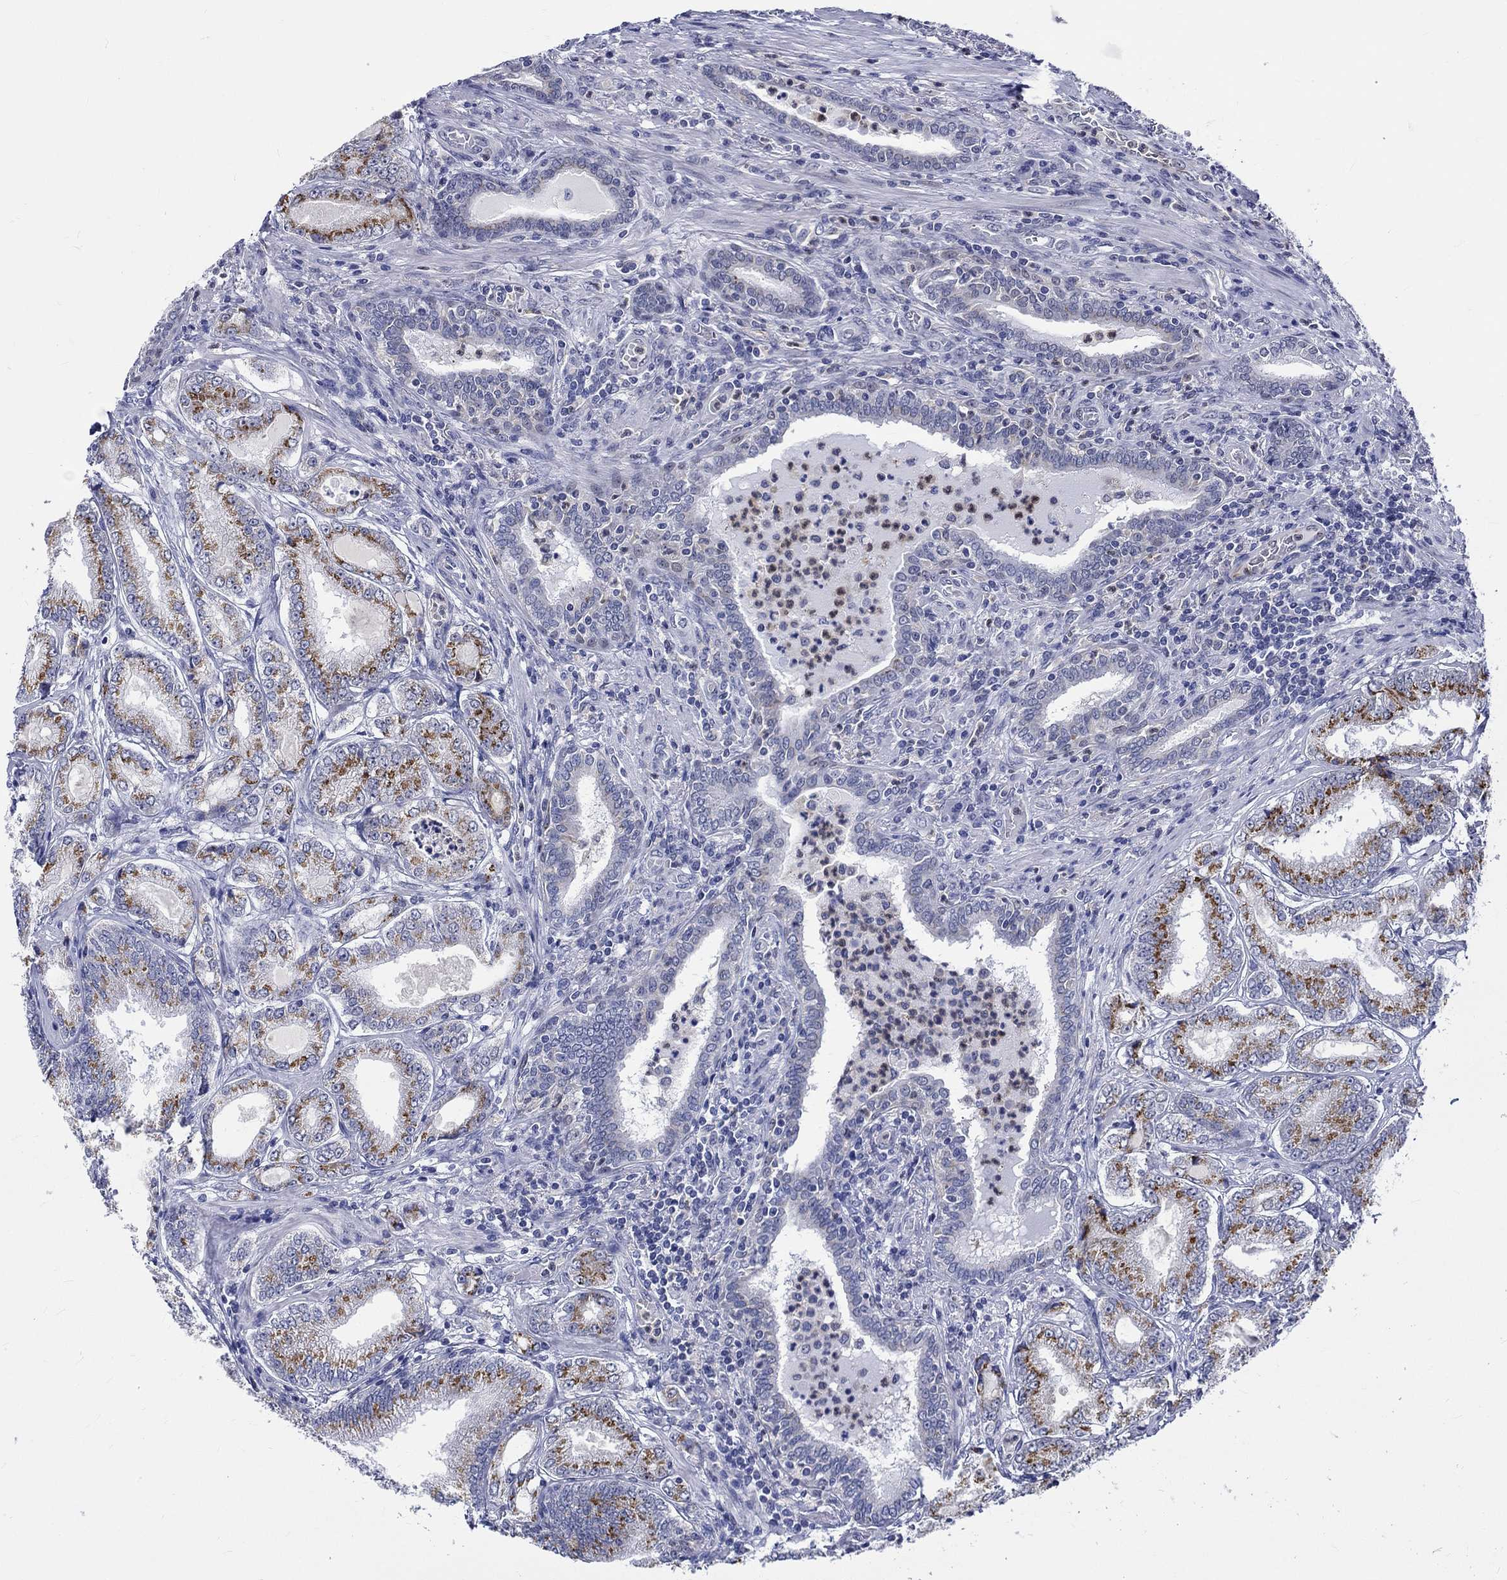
{"staining": {"intensity": "strong", "quantity": "25%-75%", "location": "cytoplasmic/membranous"}, "tissue": "prostate cancer", "cell_type": "Tumor cells", "image_type": "cancer", "snomed": [{"axis": "morphology", "description": "Adenocarcinoma, NOS"}, {"axis": "topography", "description": "Prostate"}], "caption": "Immunohistochemistry (IHC) (DAB (3,3'-diaminobenzidine)) staining of prostate adenocarcinoma reveals strong cytoplasmic/membranous protein expression in about 25%-75% of tumor cells.", "gene": "ST6GALNAC1", "patient": {"sex": "male", "age": 65}}